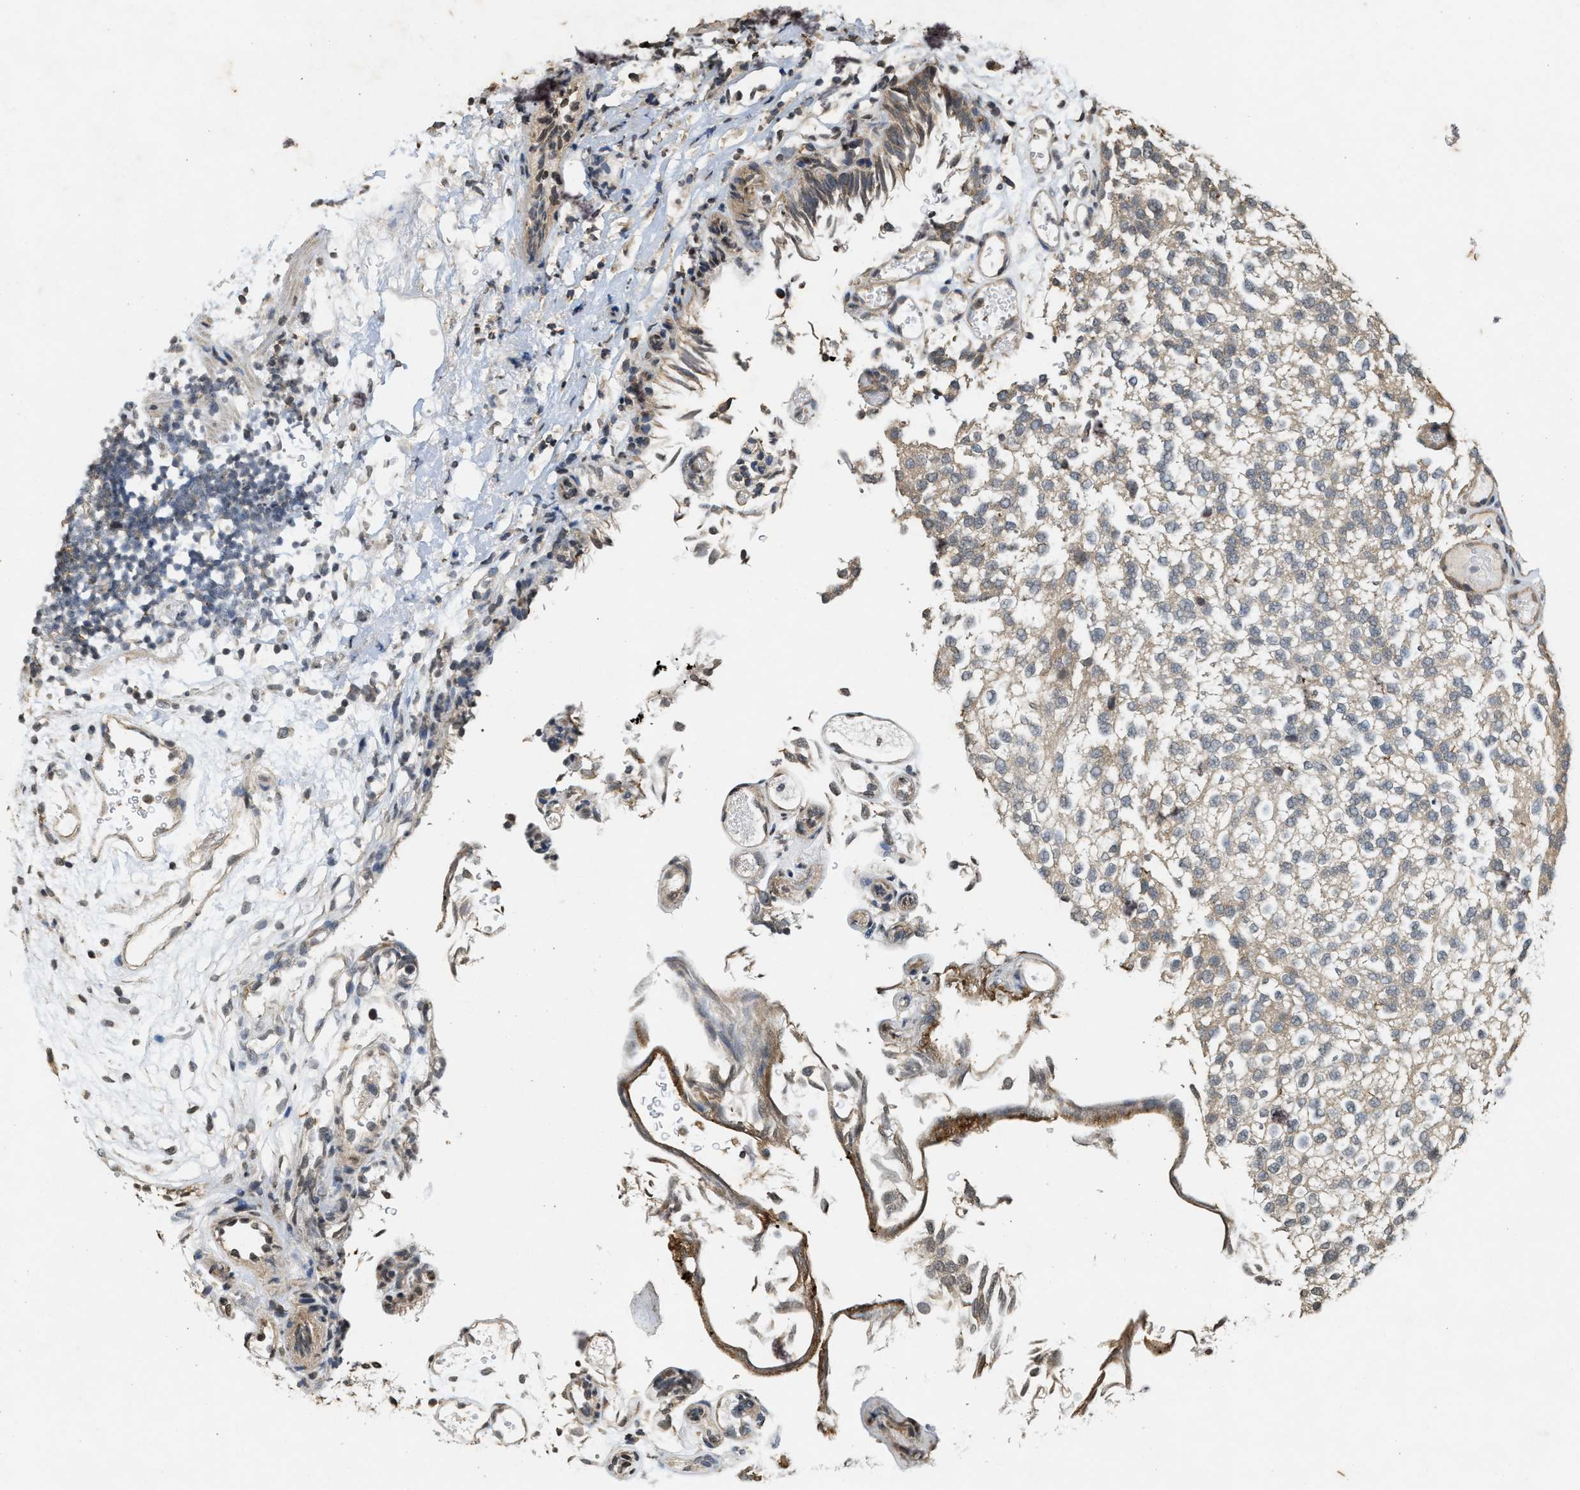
{"staining": {"intensity": "weak", "quantity": "<25%", "location": "cytoplasmic/membranous"}, "tissue": "urothelial cancer", "cell_type": "Tumor cells", "image_type": "cancer", "snomed": [{"axis": "morphology", "description": "Urothelial carcinoma, Low grade"}, {"axis": "topography", "description": "Urinary bladder"}], "caption": "Urothelial cancer was stained to show a protein in brown. There is no significant positivity in tumor cells.", "gene": "KIF21A", "patient": {"sex": "male", "age": 78}}